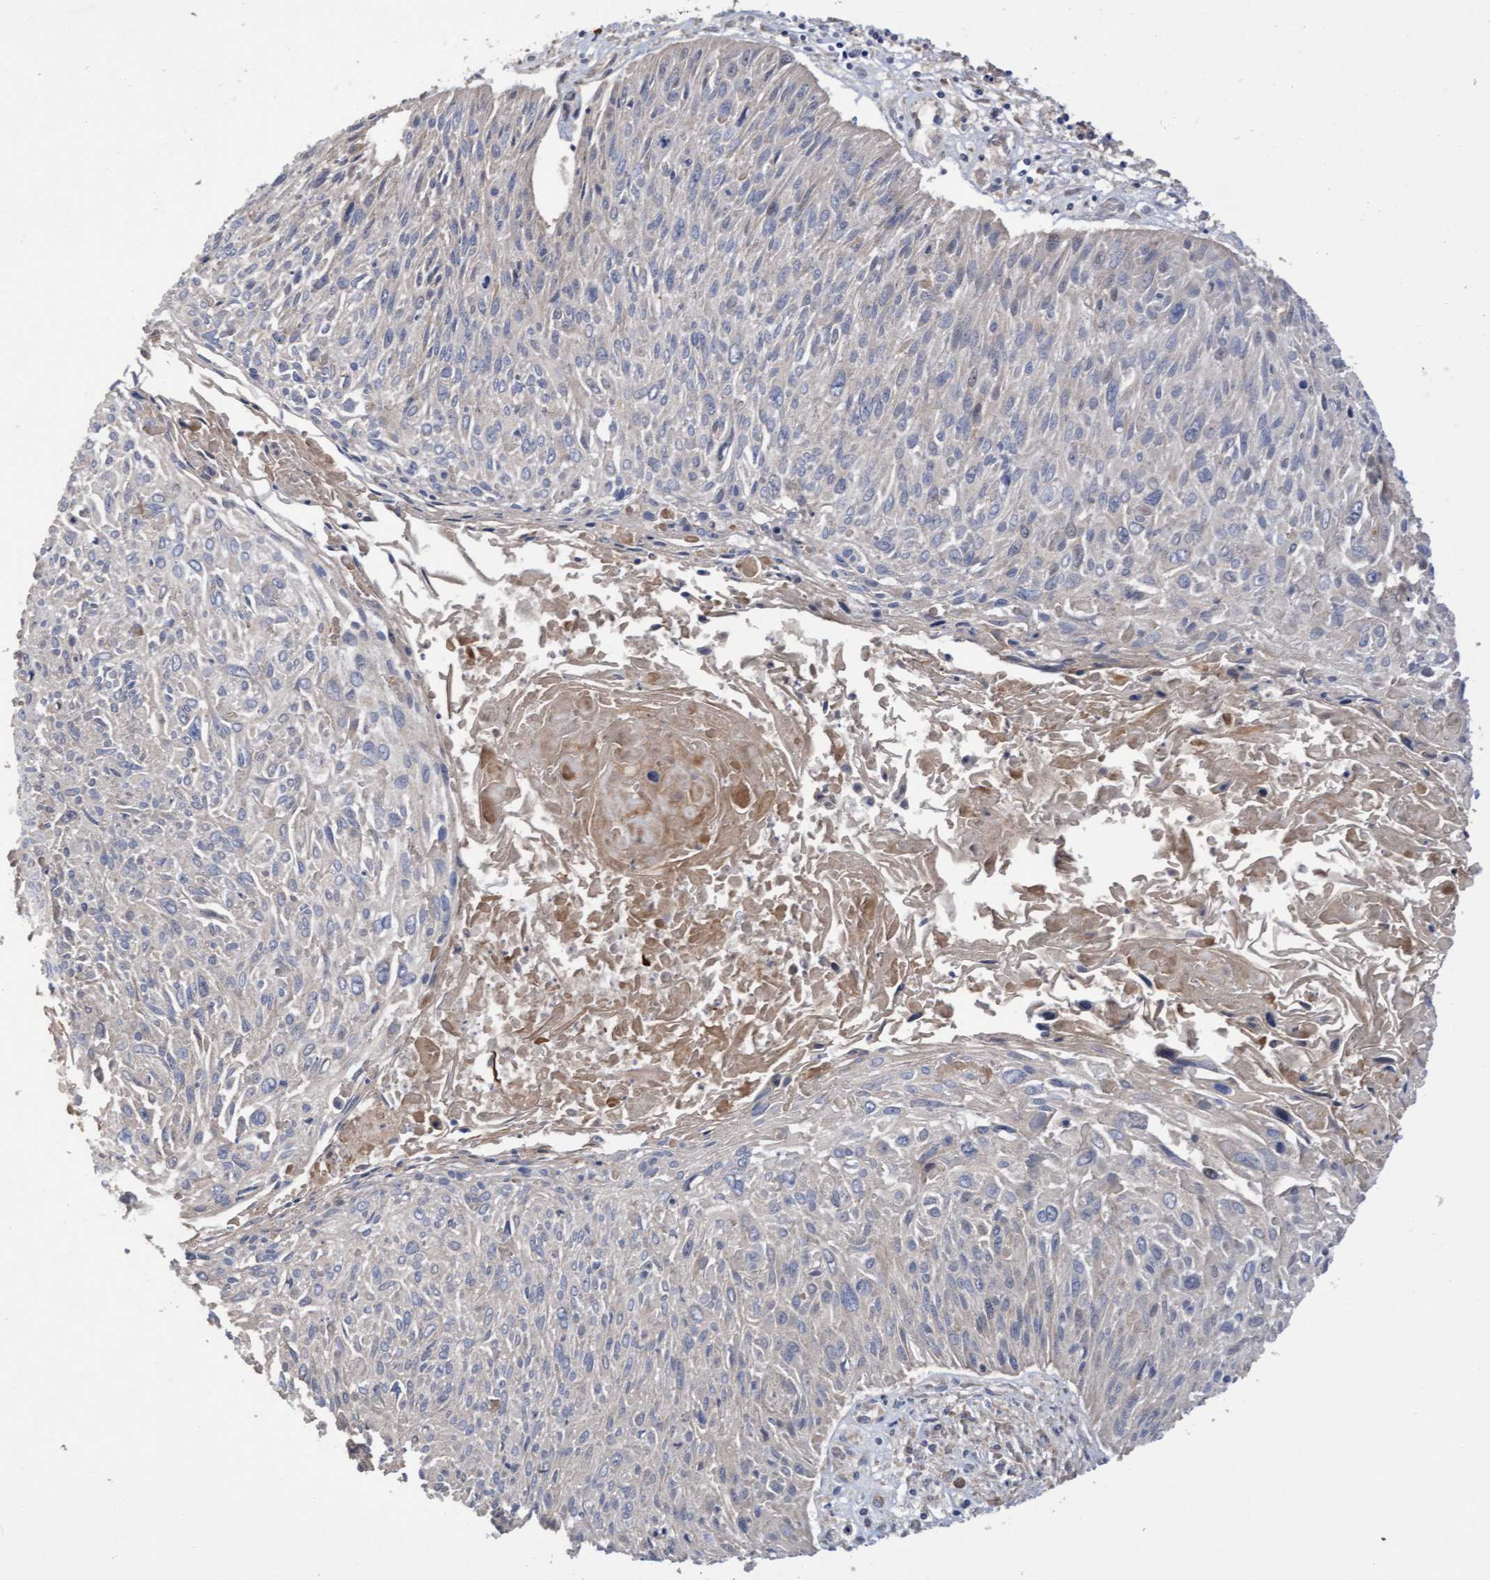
{"staining": {"intensity": "negative", "quantity": "none", "location": "none"}, "tissue": "cervical cancer", "cell_type": "Tumor cells", "image_type": "cancer", "snomed": [{"axis": "morphology", "description": "Squamous cell carcinoma, NOS"}, {"axis": "topography", "description": "Cervix"}], "caption": "The histopathology image reveals no staining of tumor cells in cervical cancer (squamous cell carcinoma).", "gene": "ELP5", "patient": {"sex": "female", "age": 51}}